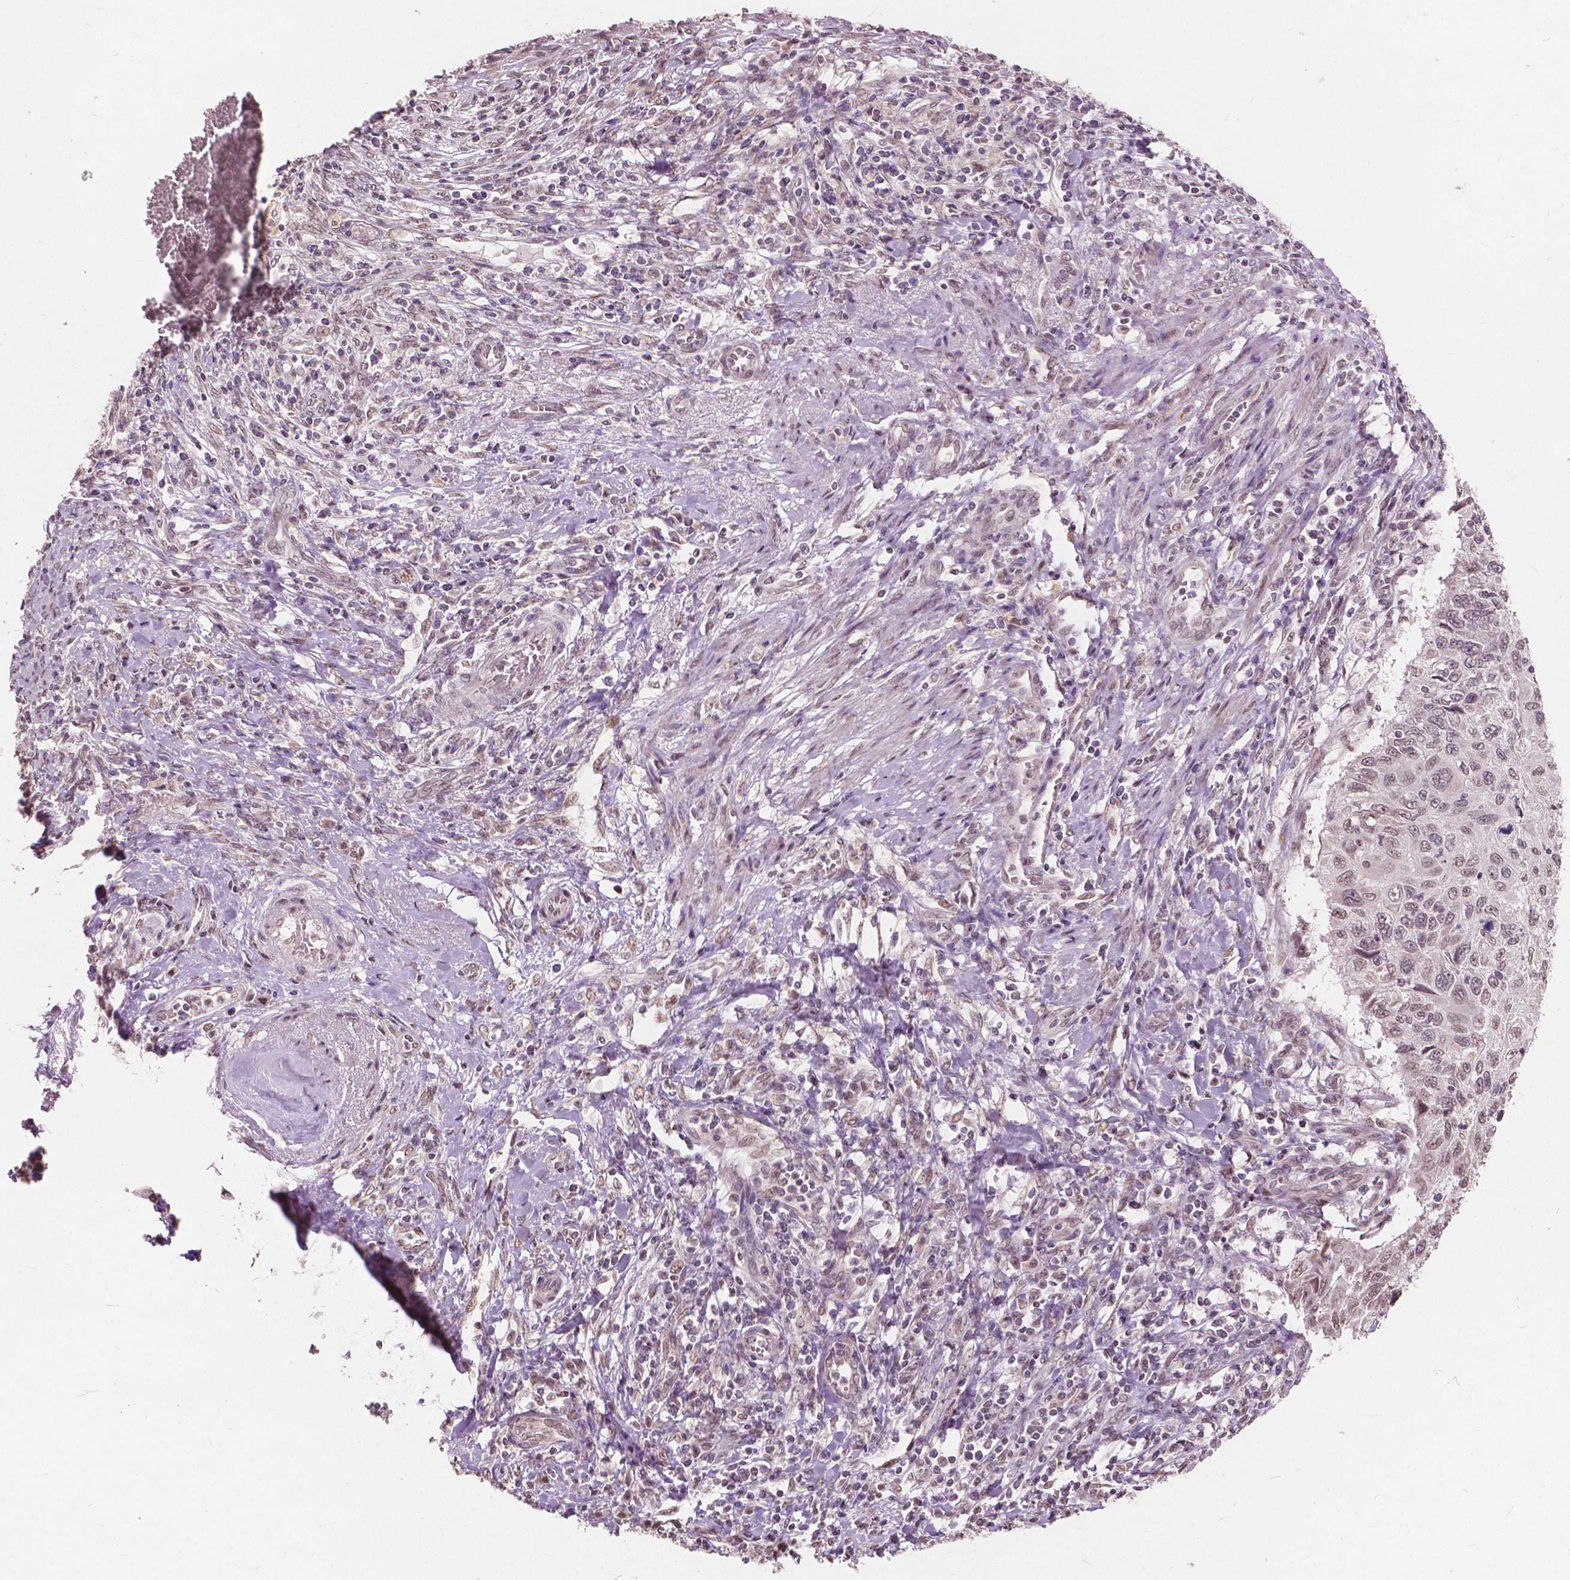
{"staining": {"intensity": "weak", "quantity": "25%-75%", "location": "nuclear"}, "tissue": "cervical cancer", "cell_type": "Tumor cells", "image_type": "cancer", "snomed": [{"axis": "morphology", "description": "Squamous cell carcinoma, NOS"}, {"axis": "topography", "description": "Cervix"}], "caption": "Immunohistochemical staining of human cervical cancer exhibits low levels of weak nuclear protein positivity in about 25%-75% of tumor cells.", "gene": "HOXA10", "patient": {"sex": "female", "age": 70}}